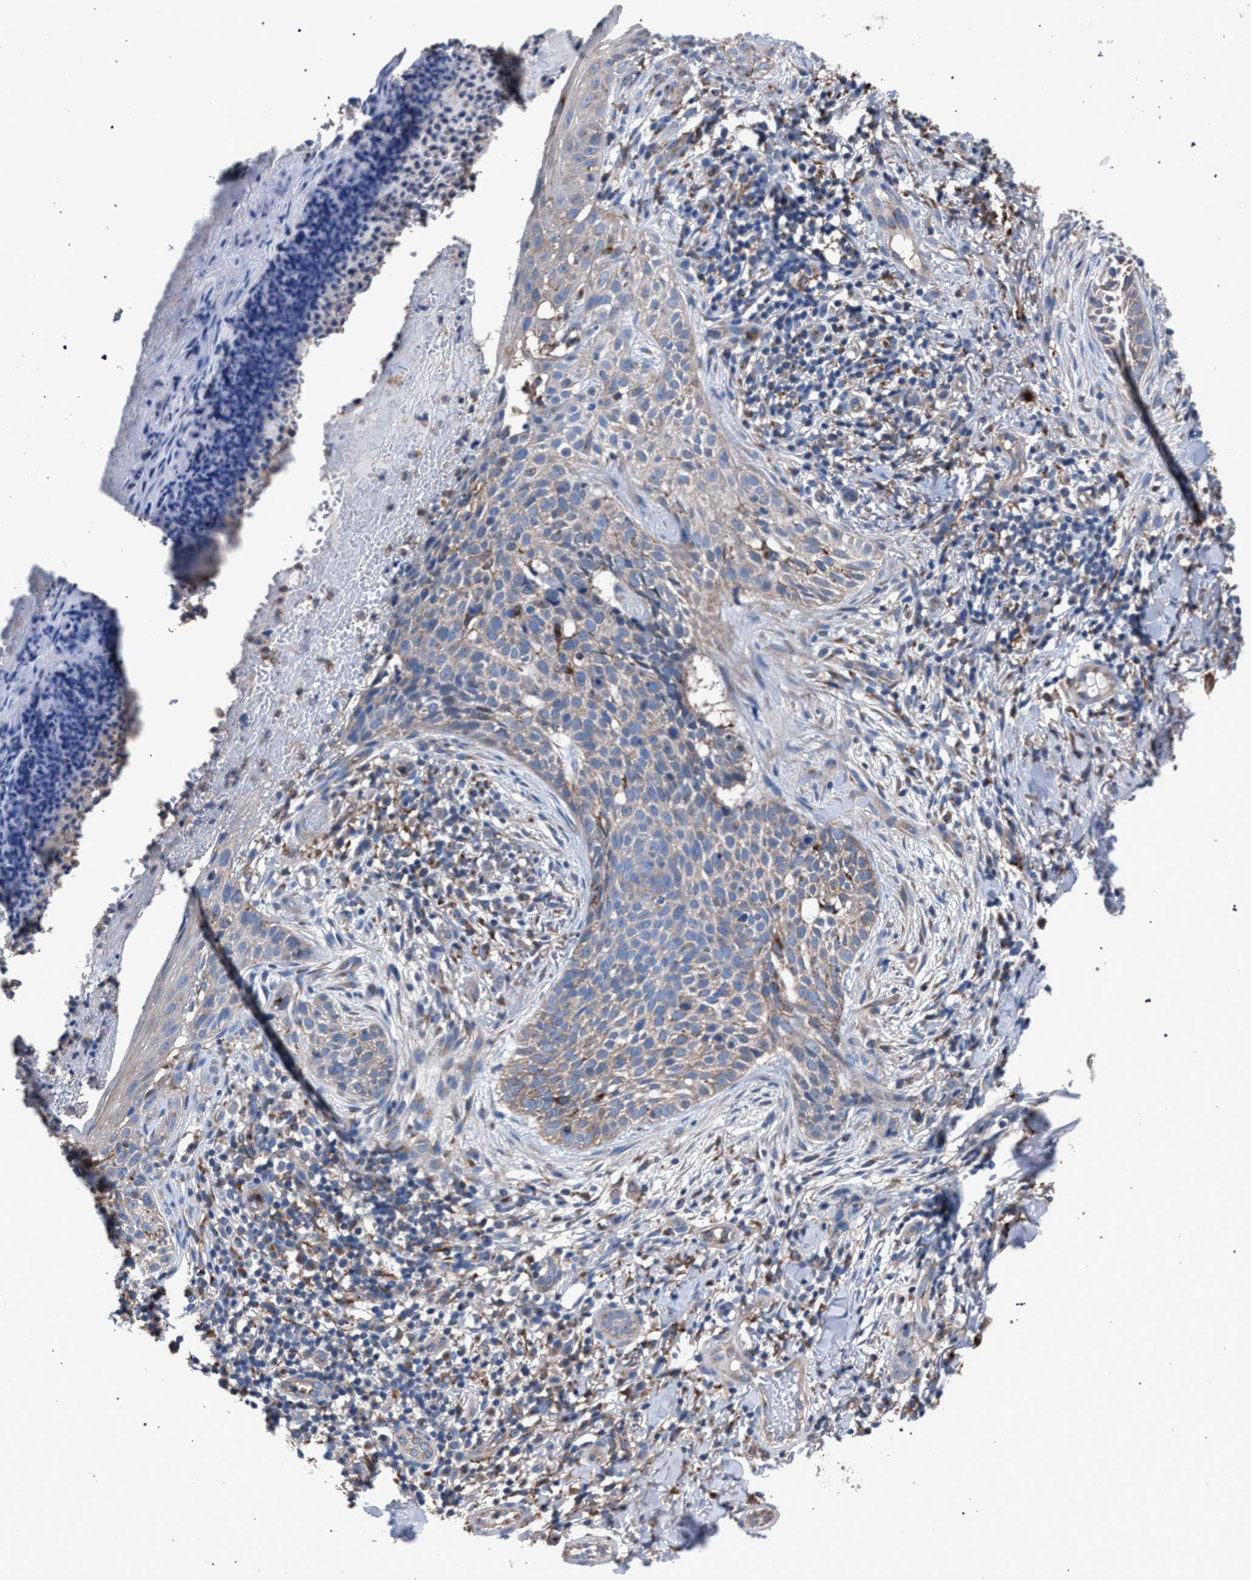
{"staining": {"intensity": "moderate", "quantity": "25%-75%", "location": "cytoplasmic/membranous"}, "tissue": "skin cancer", "cell_type": "Tumor cells", "image_type": "cancer", "snomed": [{"axis": "morphology", "description": "Normal tissue, NOS"}, {"axis": "morphology", "description": "Basal cell carcinoma"}, {"axis": "topography", "description": "Skin"}], "caption": "Skin basal cell carcinoma stained for a protein demonstrates moderate cytoplasmic/membranous positivity in tumor cells. (Brightfield microscopy of DAB IHC at high magnification).", "gene": "ATP6V0A1", "patient": {"sex": "male", "age": 67}}